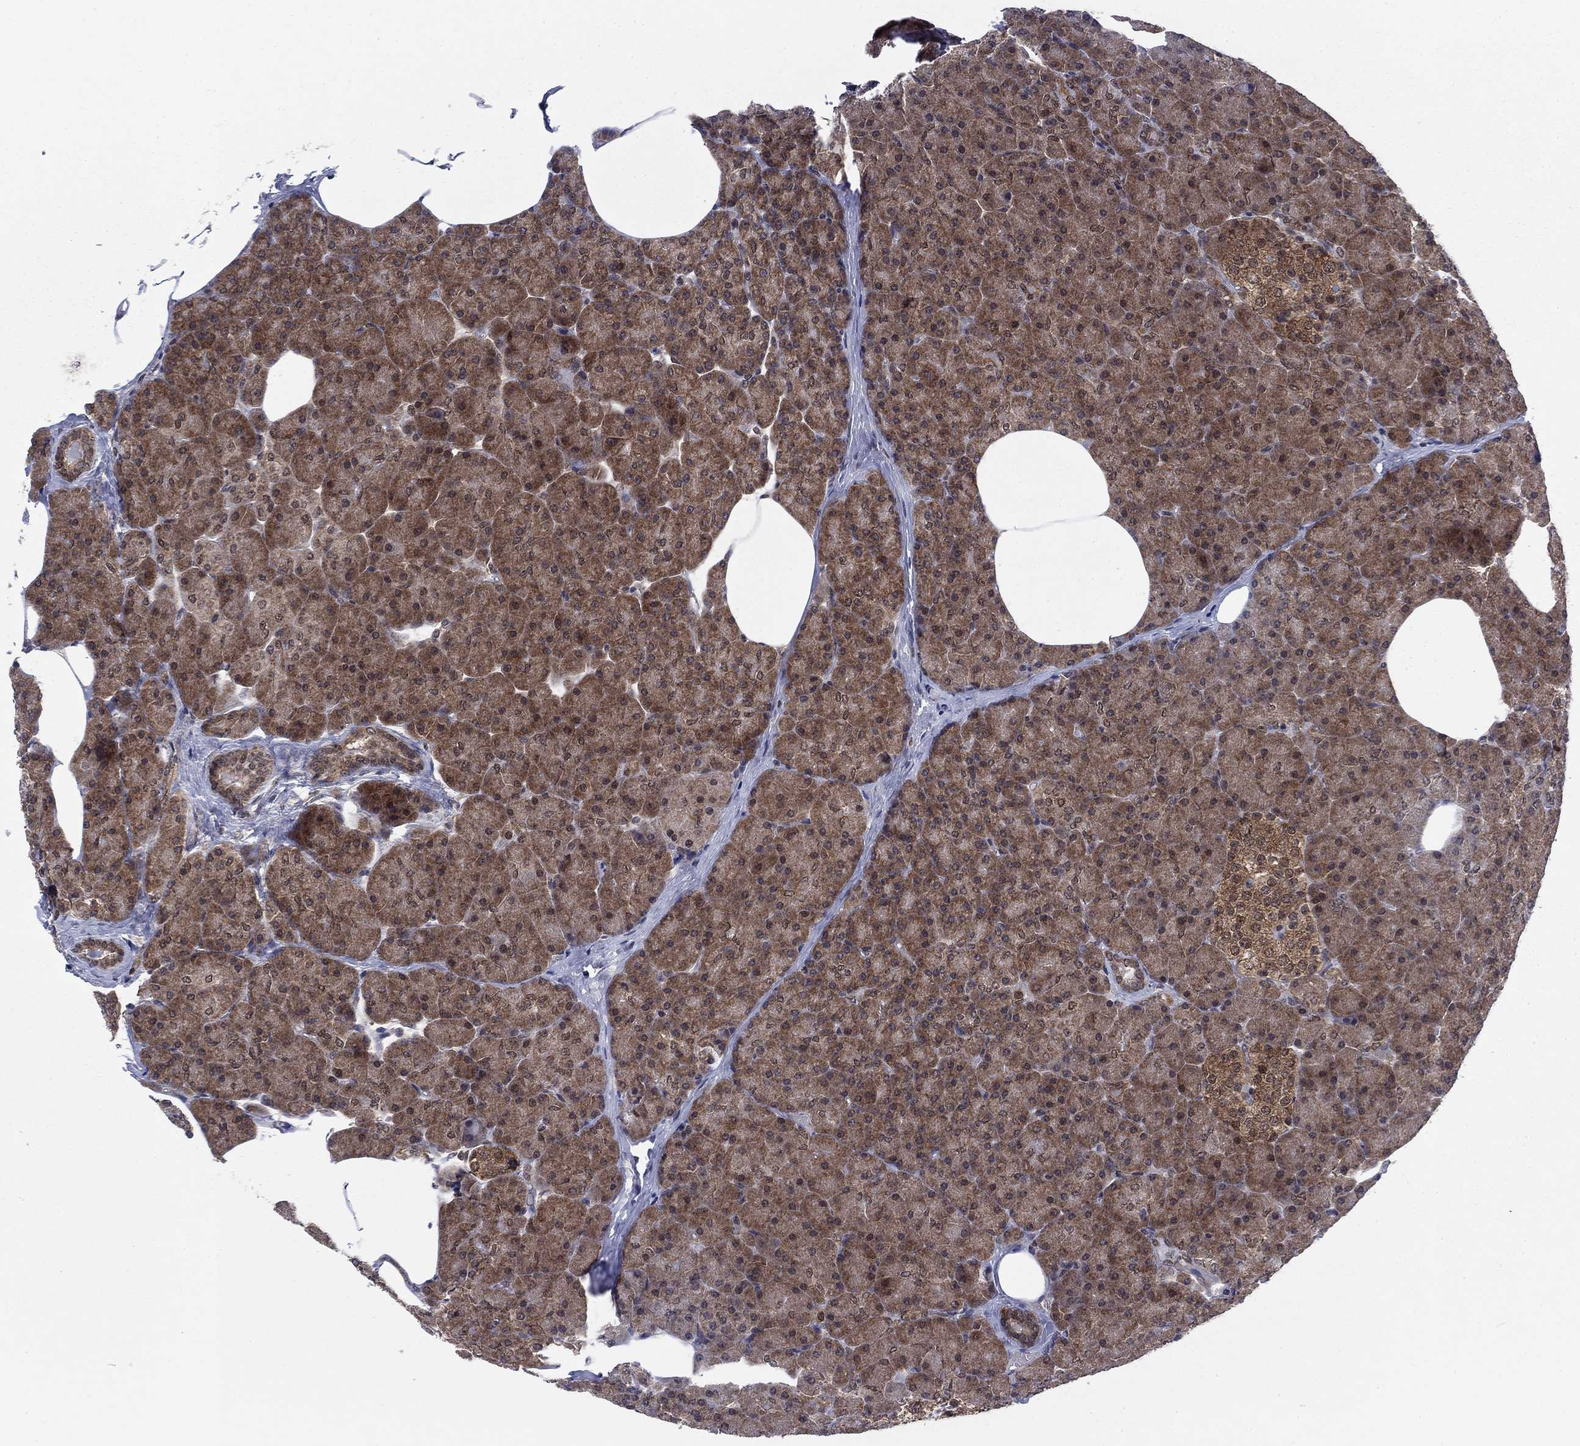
{"staining": {"intensity": "moderate", "quantity": ">75%", "location": "cytoplasmic/membranous"}, "tissue": "pancreas", "cell_type": "Exocrine glandular cells", "image_type": "normal", "snomed": [{"axis": "morphology", "description": "Normal tissue, NOS"}, {"axis": "topography", "description": "Pancreas"}], "caption": "Immunohistochemical staining of benign human pancreas reveals medium levels of moderate cytoplasmic/membranous expression in approximately >75% of exocrine glandular cells. Nuclei are stained in blue.", "gene": "DNAJA1", "patient": {"sex": "female", "age": 45}}